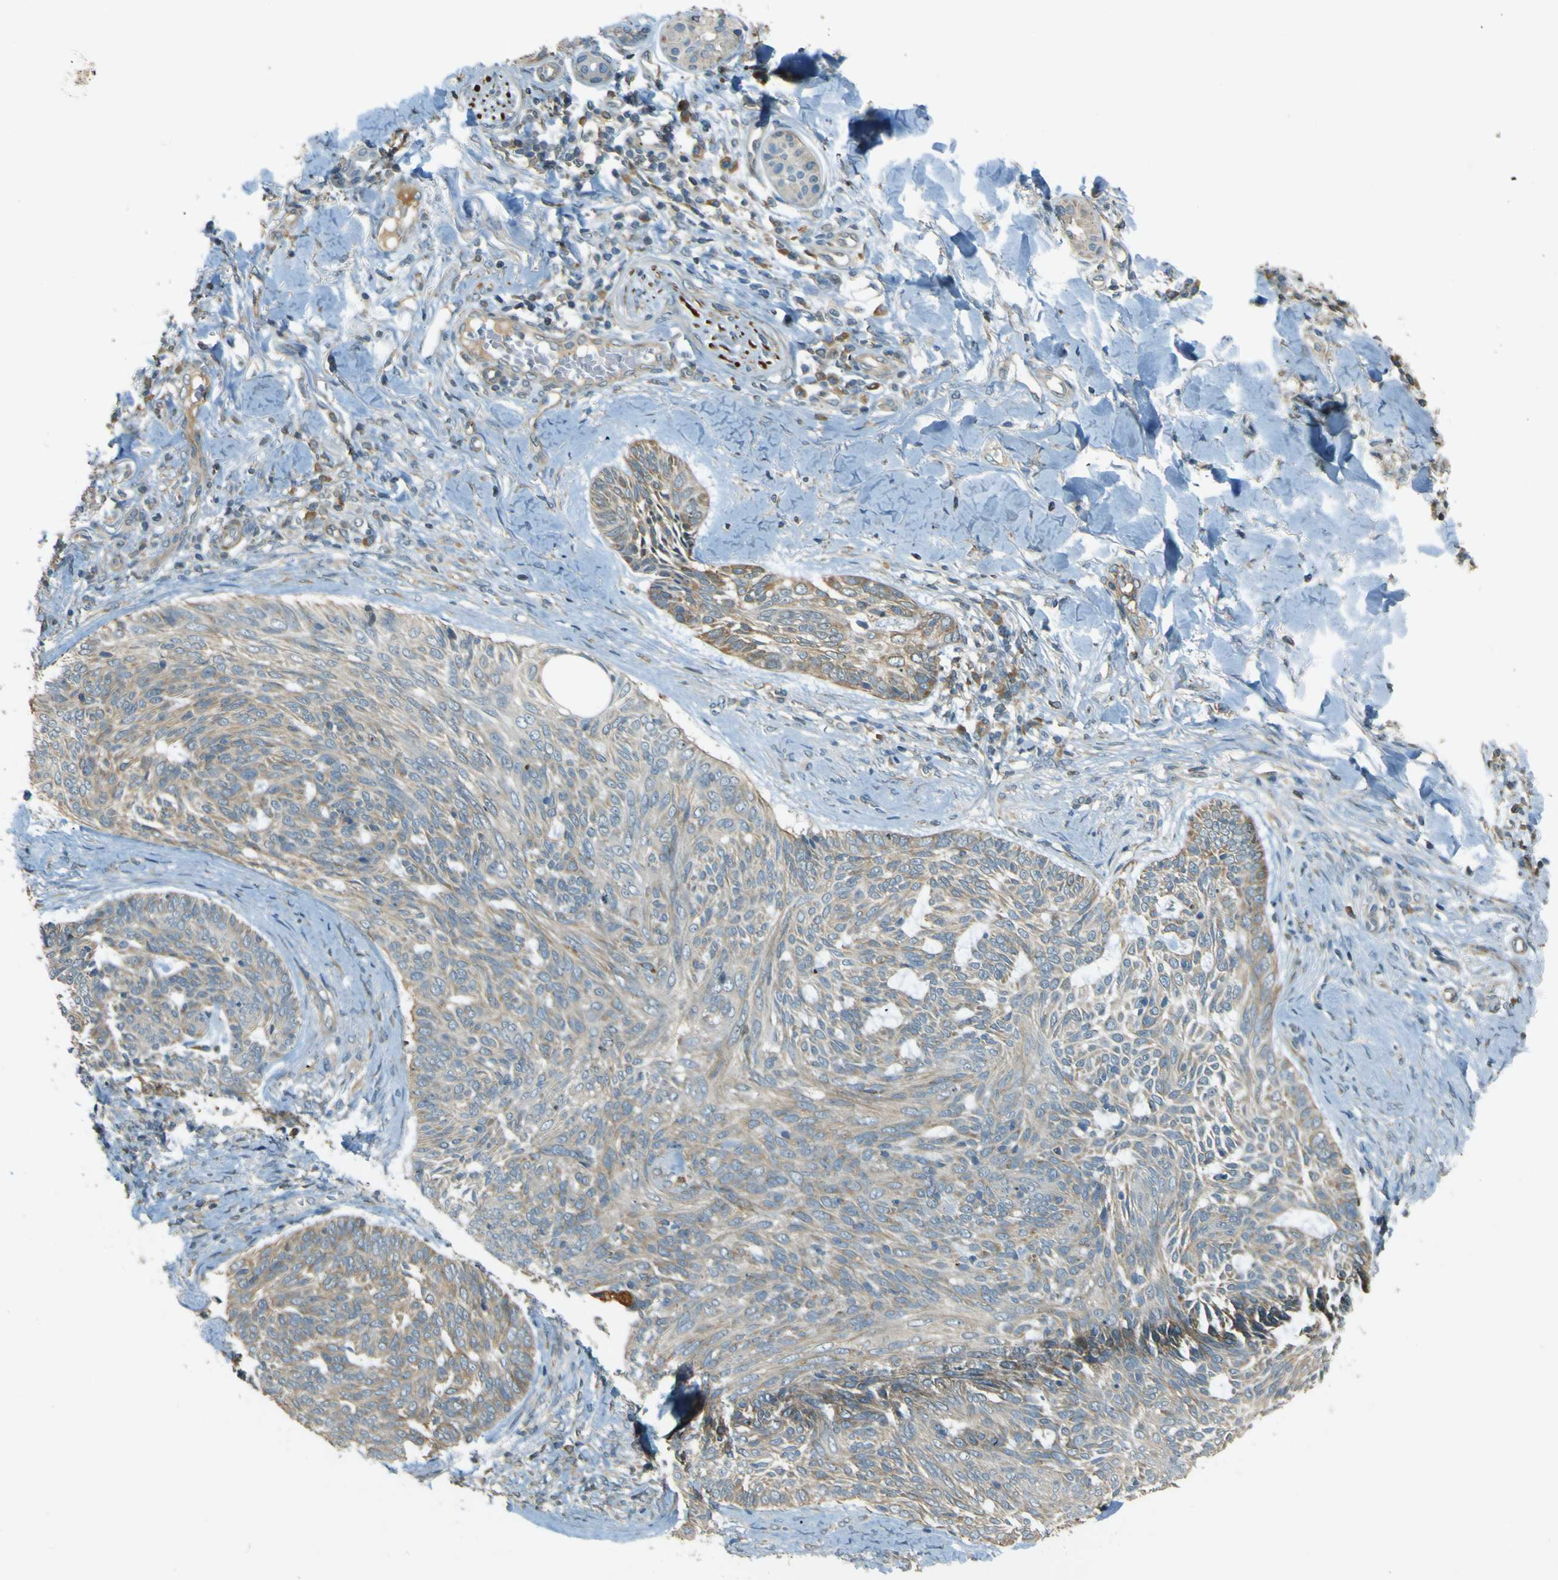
{"staining": {"intensity": "weak", "quantity": ">75%", "location": "cytoplasmic/membranous"}, "tissue": "skin cancer", "cell_type": "Tumor cells", "image_type": "cancer", "snomed": [{"axis": "morphology", "description": "Basal cell carcinoma"}, {"axis": "topography", "description": "Skin"}], "caption": "DAB immunohistochemical staining of skin cancer (basal cell carcinoma) shows weak cytoplasmic/membranous protein expression in about >75% of tumor cells.", "gene": "LPCAT1", "patient": {"sex": "male", "age": 43}}